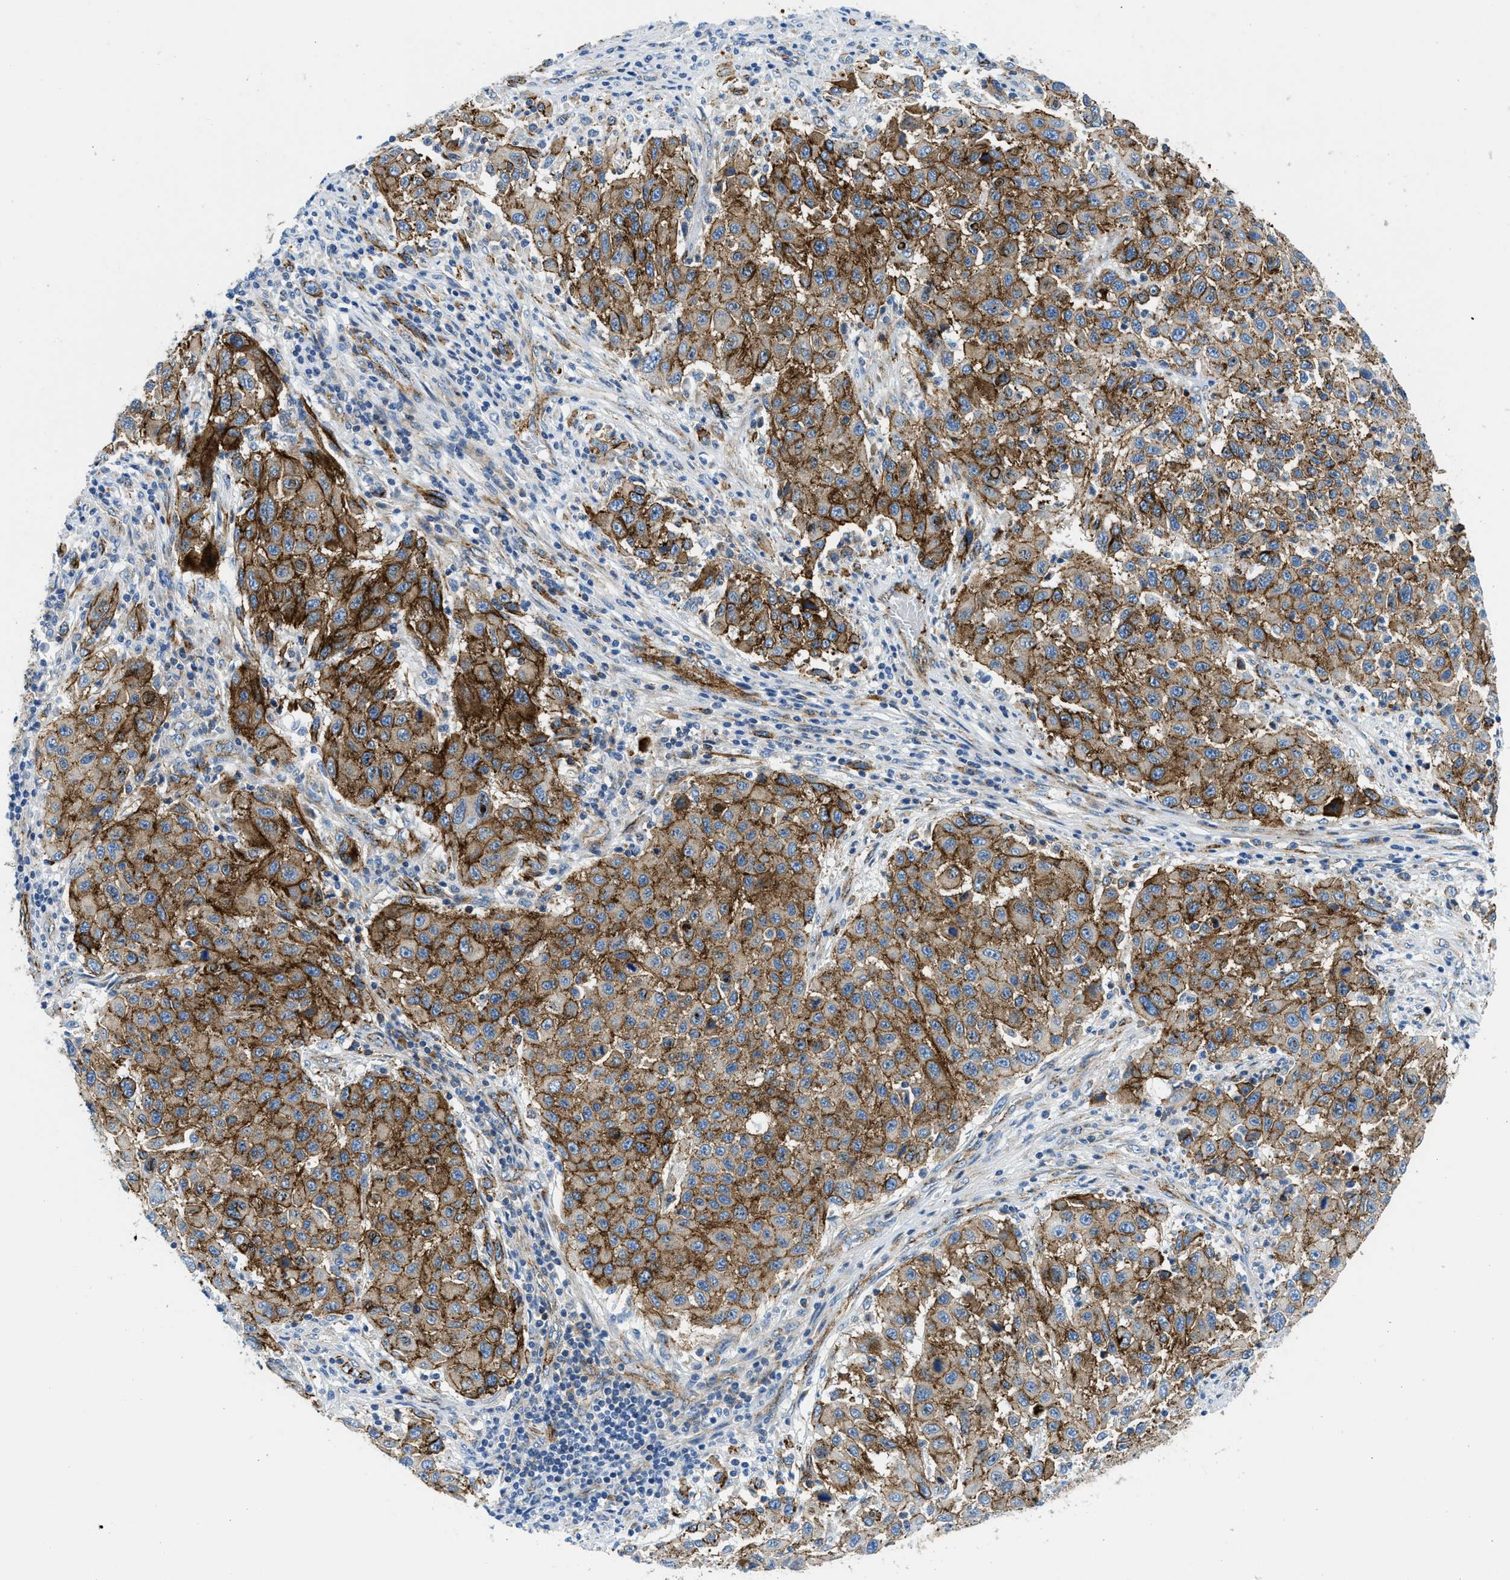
{"staining": {"intensity": "moderate", "quantity": ">75%", "location": "cytoplasmic/membranous"}, "tissue": "melanoma", "cell_type": "Tumor cells", "image_type": "cancer", "snomed": [{"axis": "morphology", "description": "Malignant melanoma, Metastatic site"}, {"axis": "topography", "description": "Lymph node"}], "caption": "The micrograph exhibits staining of malignant melanoma (metastatic site), revealing moderate cytoplasmic/membranous protein expression (brown color) within tumor cells. Immunohistochemistry stains the protein in brown and the nuclei are stained blue.", "gene": "CUTA", "patient": {"sex": "male", "age": 61}}